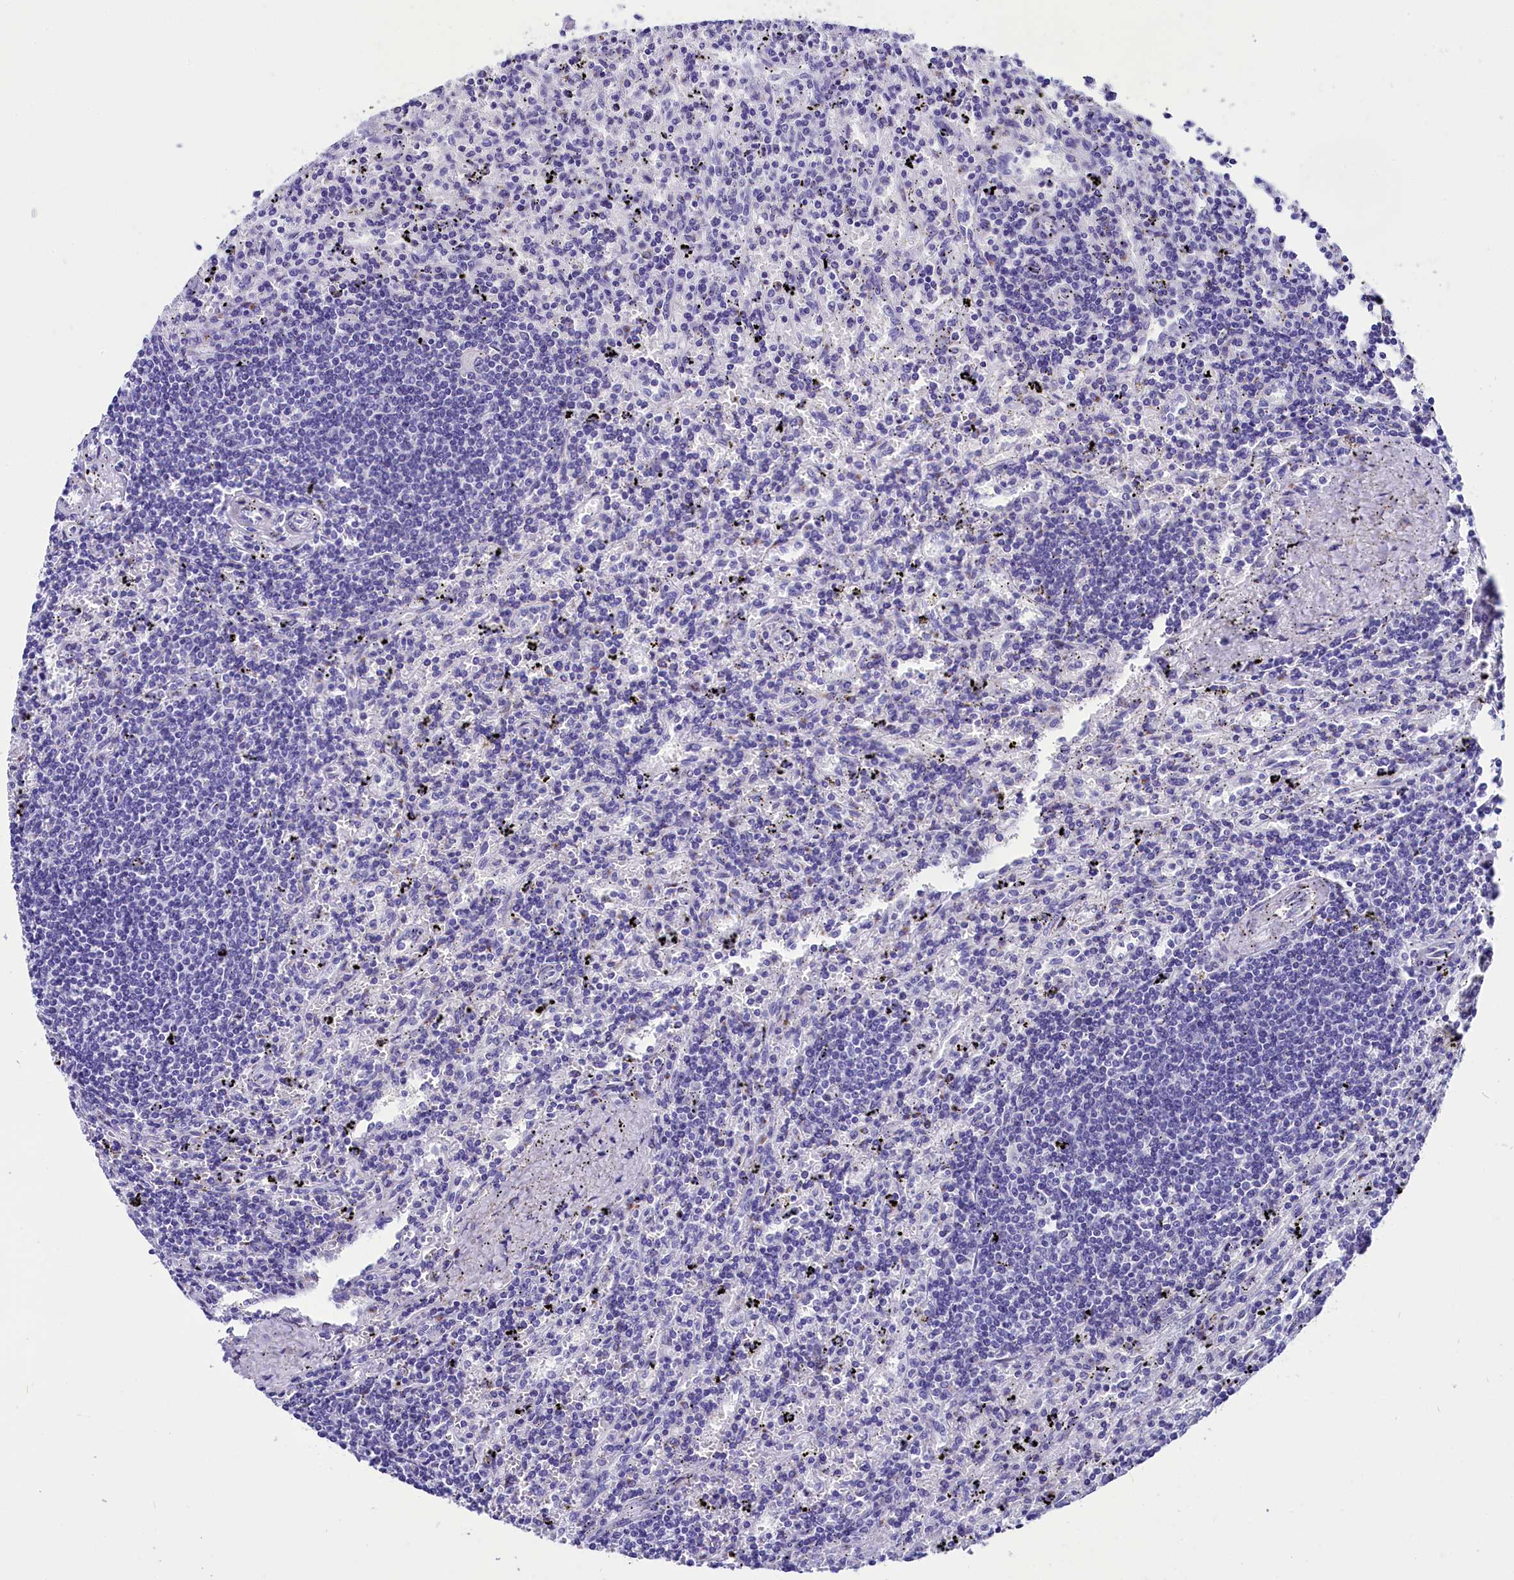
{"staining": {"intensity": "negative", "quantity": "none", "location": "none"}, "tissue": "lymphoma", "cell_type": "Tumor cells", "image_type": "cancer", "snomed": [{"axis": "morphology", "description": "Malignant lymphoma, non-Hodgkin's type, Low grade"}, {"axis": "topography", "description": "Spleen"}], "caption": "Immunohistochemistry (IHC) of lymphoma reveals no positivity in tumor cells.", "gene": "AP3B2", "patient": {"sex": "male", "age": 76}}